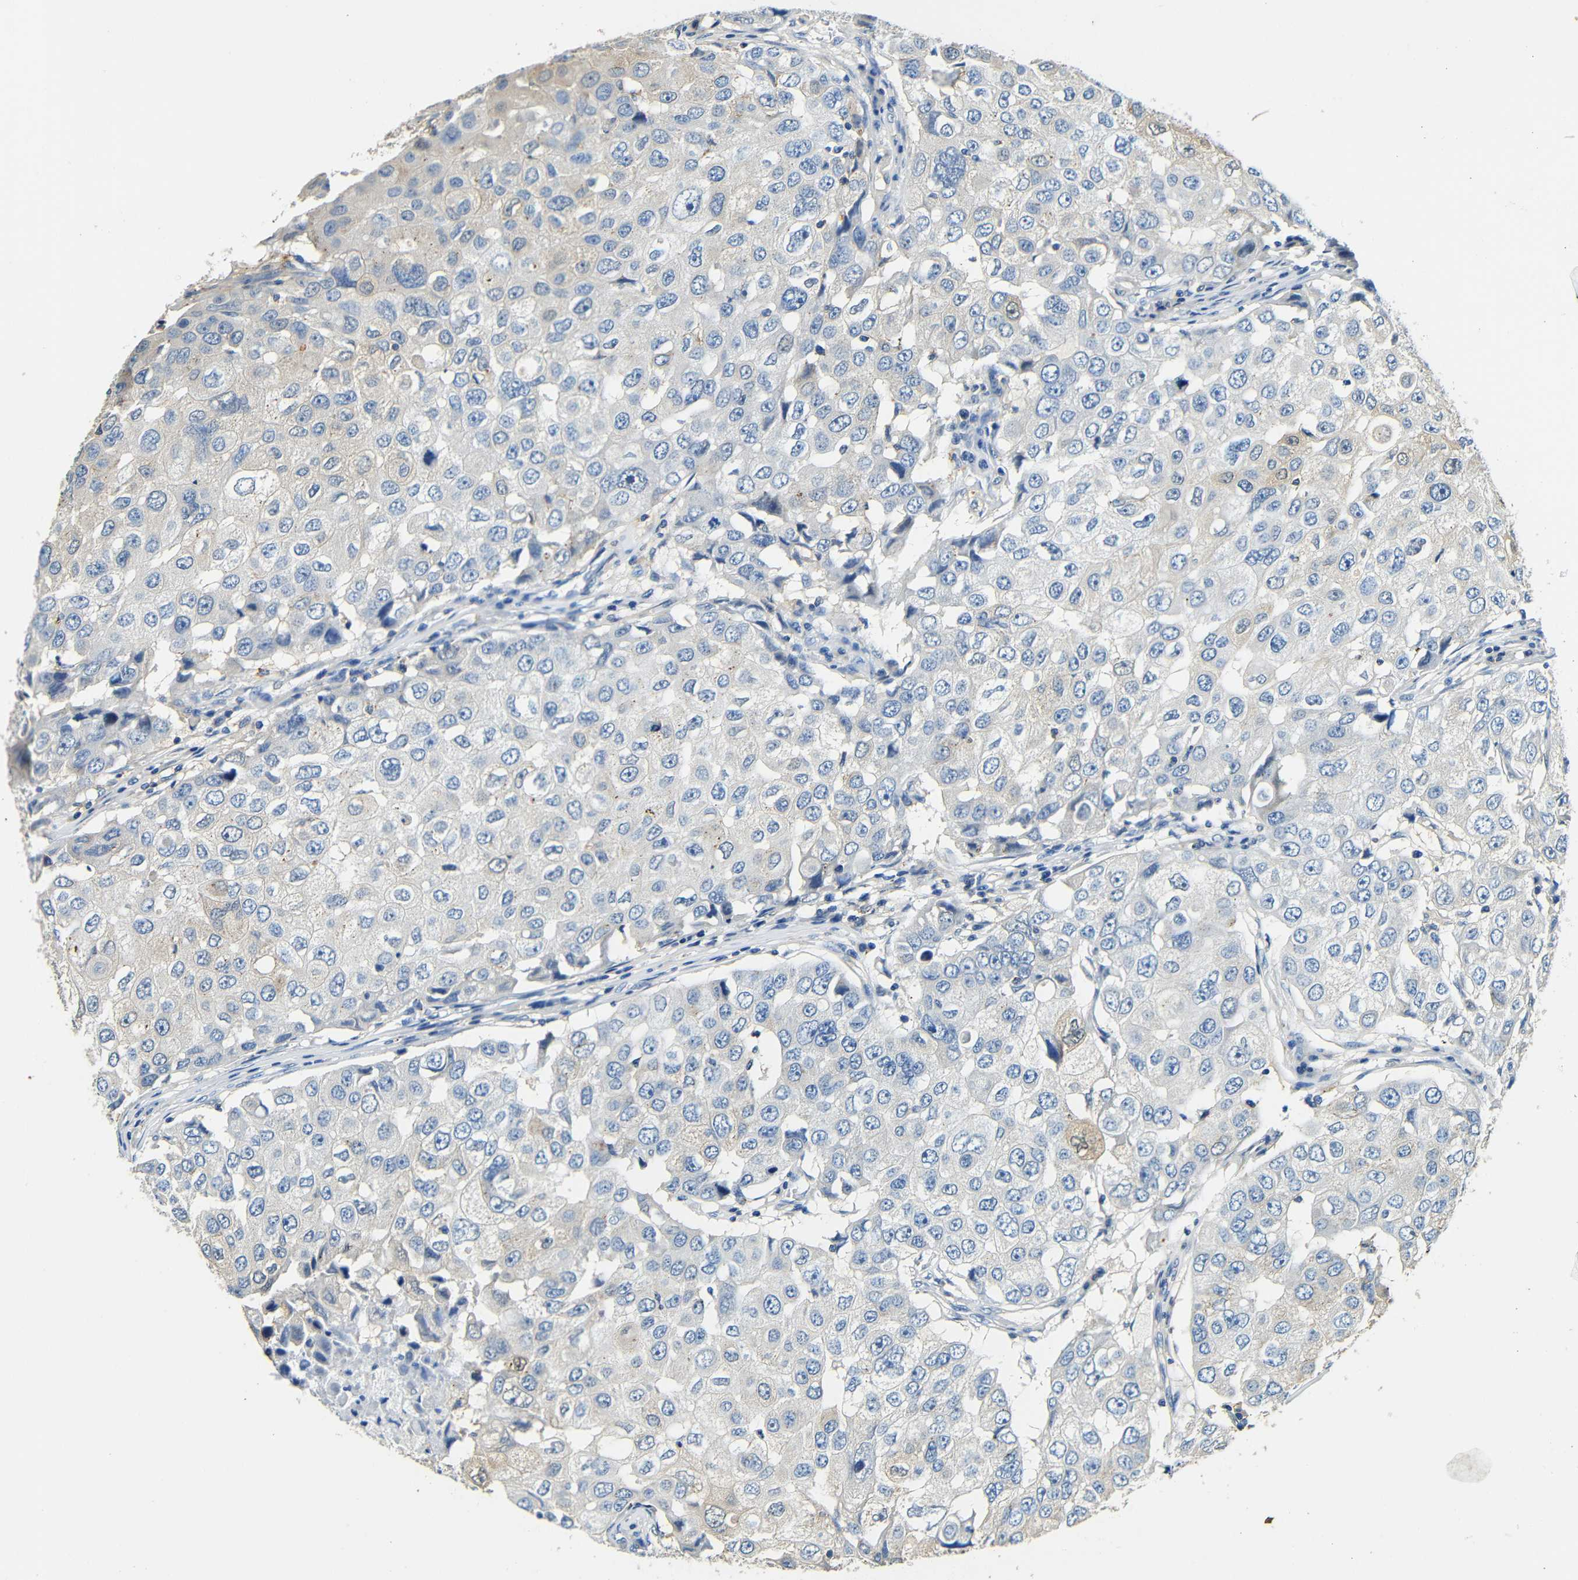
{"staining": {"intensity": "weak", "quantity": "<25%", "location": "cytoplasmic/membranous"}, "tissue": "breast cancer", "cell_type": "Tumor cells", "image_type": "cancer", "snomed": [{"axis": "morphology", "description": "Duct carcinoma"}, {"axis": "topography", "description": "Breast"}], "caption": "Immunohistochemical staining of human breast cancer shows no significant expression in tumor cells.", "gene": "FMO5", "patient": {"sex": "female", "age": 27}}